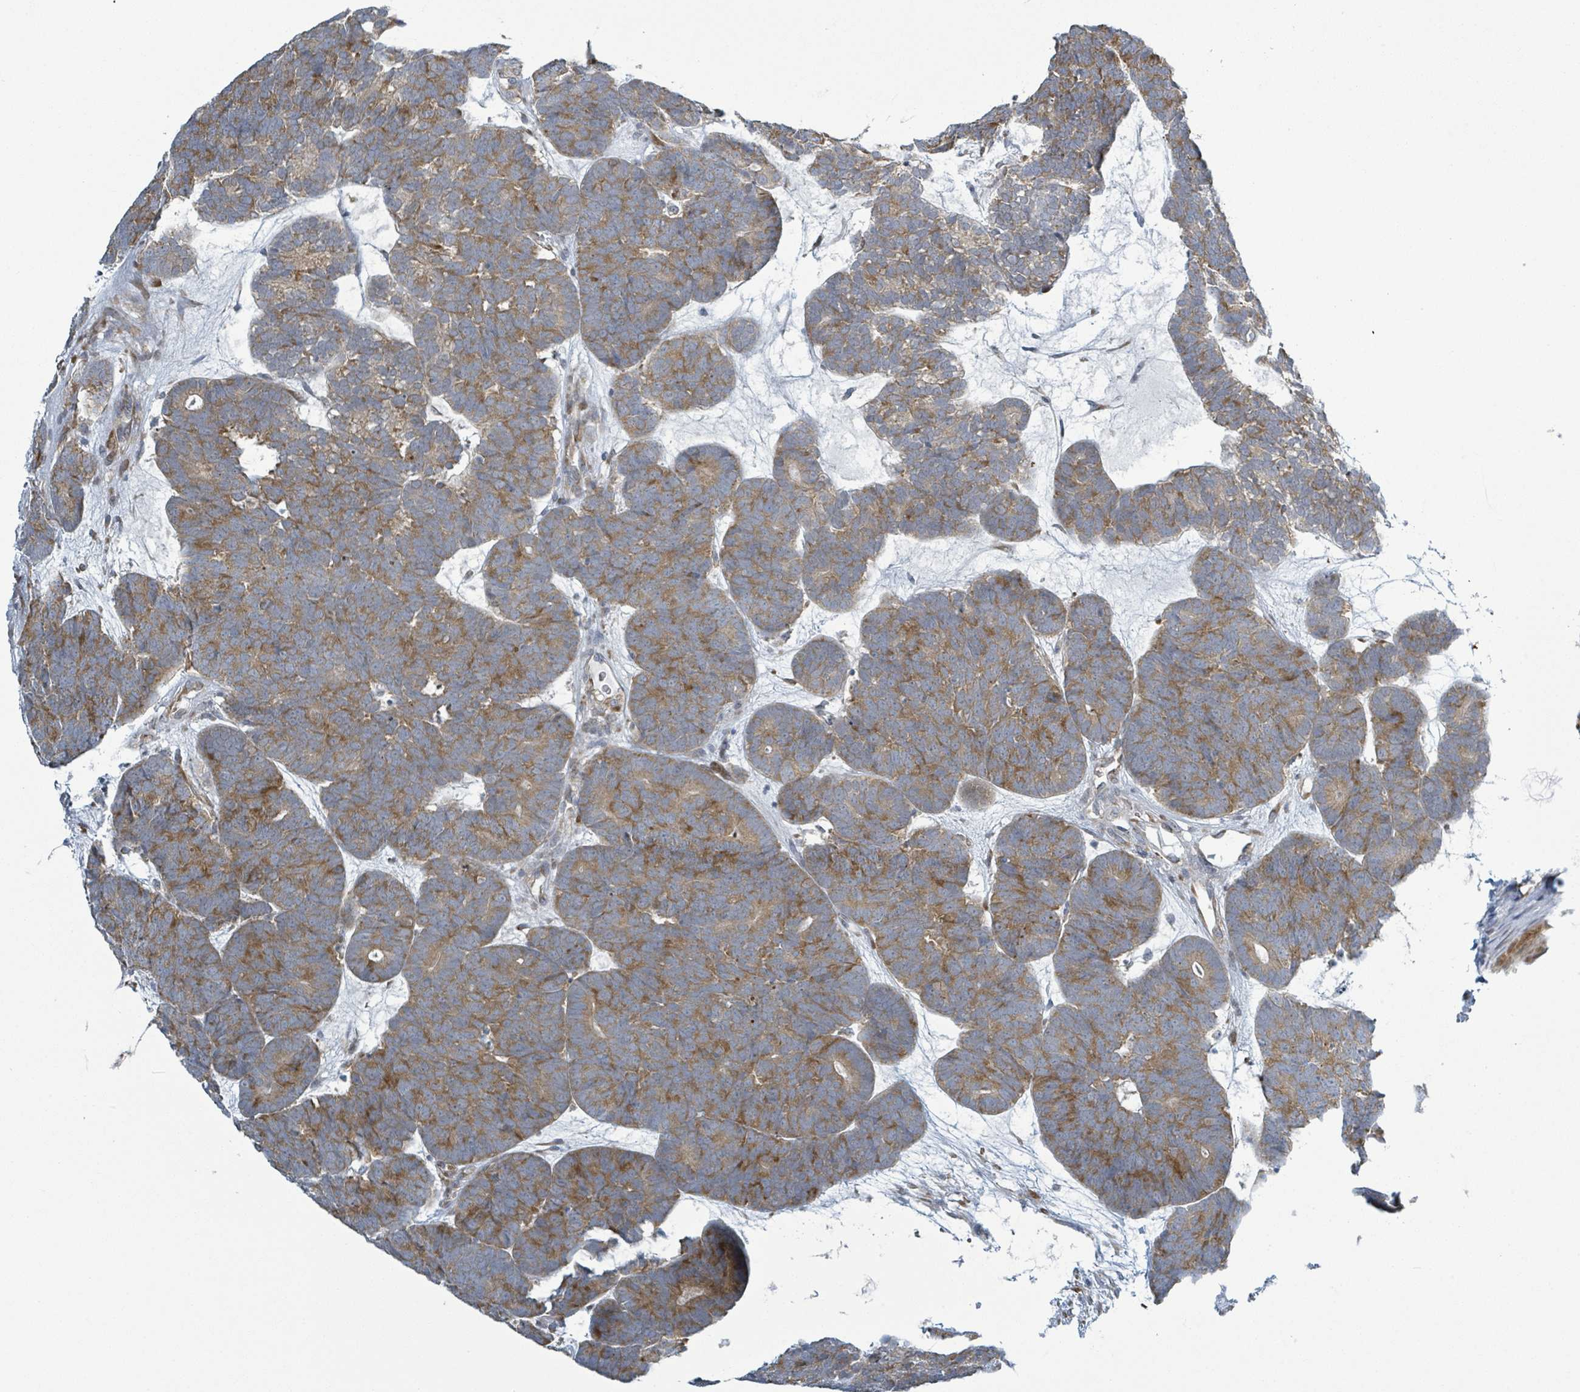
{"staining": {"intensity": "moderate", "quantity": ">75%", "location": "cytoplasmic/membranous"}, "tissue": "head and neck cancer", "cell_type": "Tumor cells", "image_type": "cancer", "snomed": [{"axis": "morphology", "description": "Adenocarcinoma, NOS"}, {"axis": "topography", "description": "Head-Neck"}], "caption": "The photomicrograph reveals immunohistochemical staining of head and neck adenocarcinoma. There is moderate cytoplasmic/membranous expression is seen in about >75% of tumor cells.", "gene": "RPL32", "patient": {"sex": "female", "age": 81}}